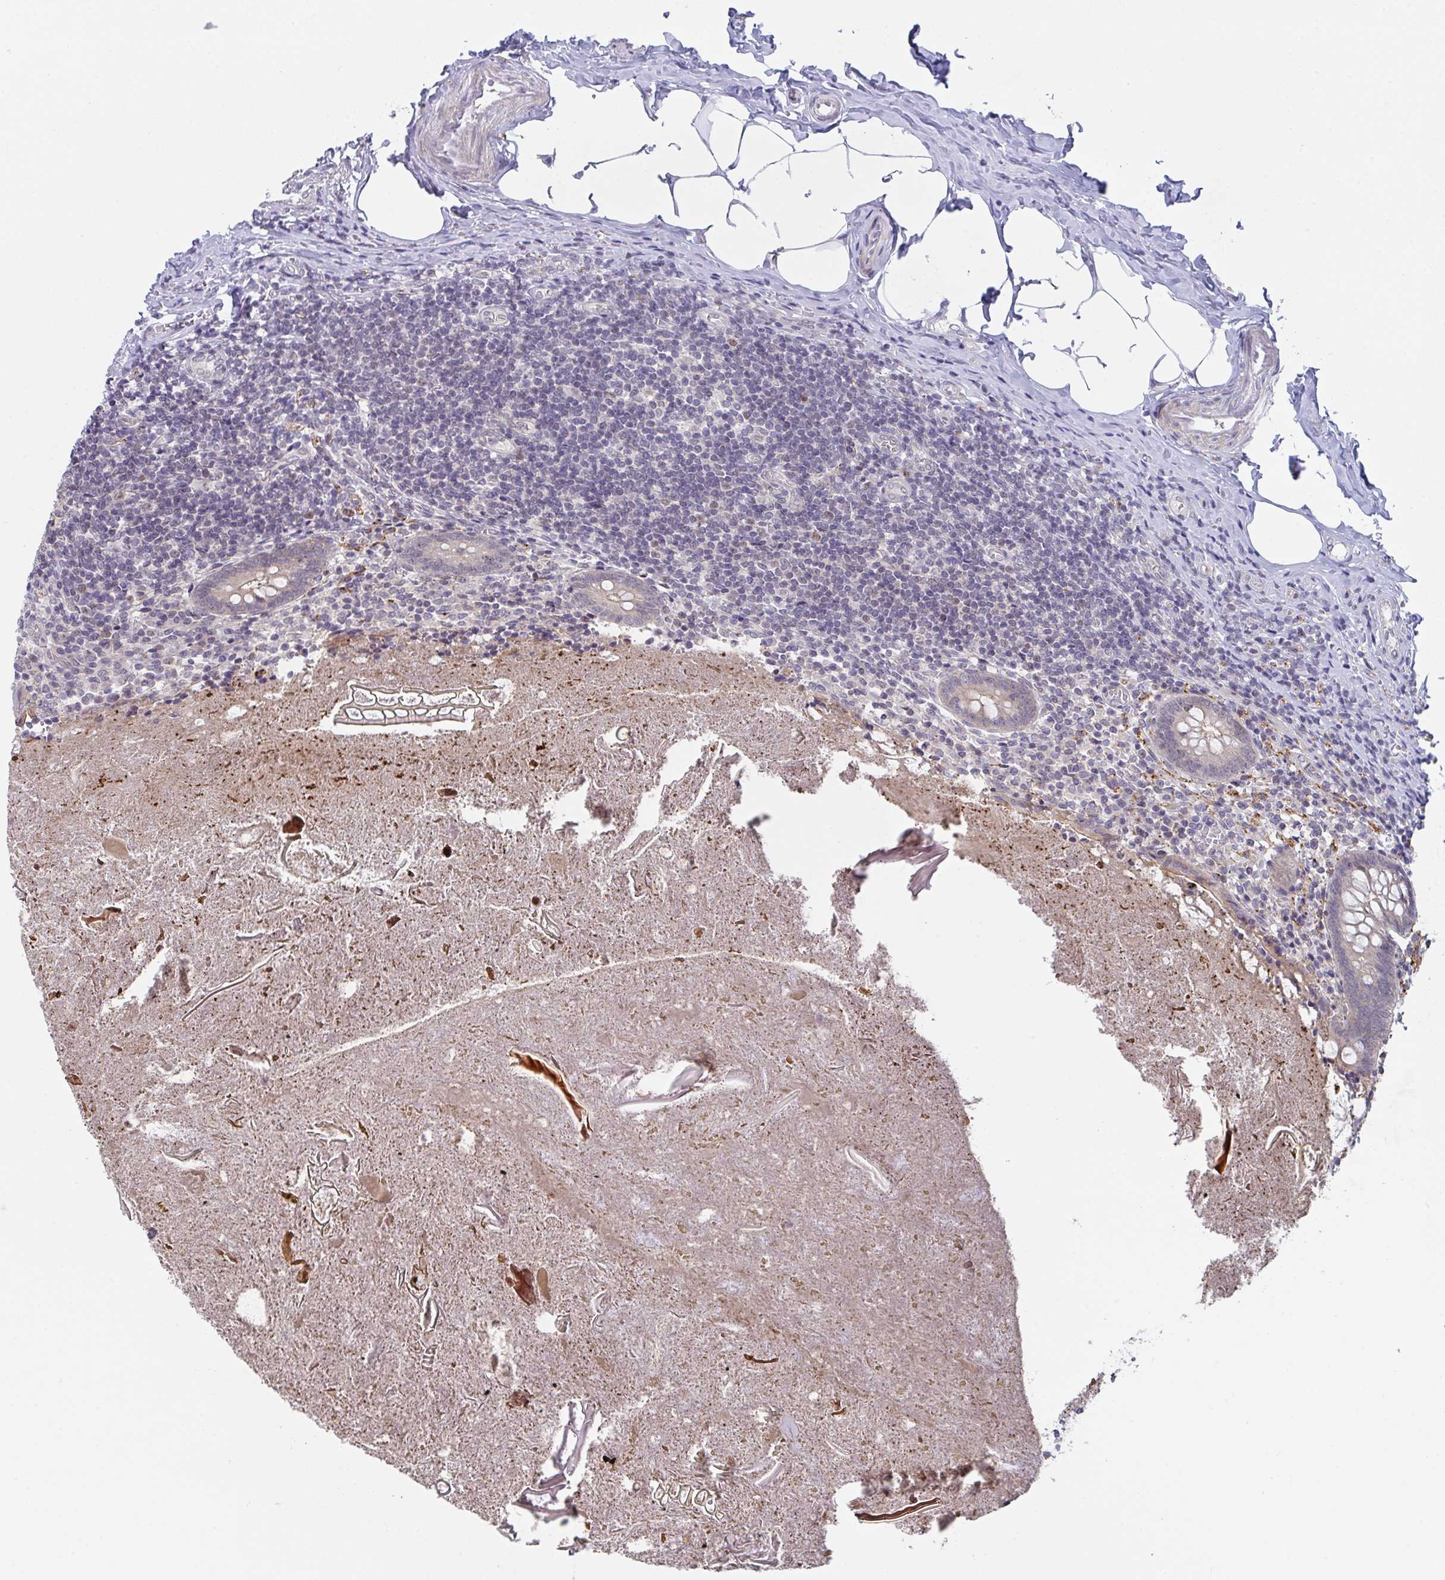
{"staining": {"intensity": "moderate", "quantity": "25%-75%", "location": "cytoplasmic/membranous,nuclear"}, "tissue": "appendix", "cell_type": "Glandular cells", "image_type": "normal", "snomed": [{"axis": "morphology", "description": "Normal tissue, NOS"}, {"axis": "topography", "description": "Appendix"}], "caption": "Appendix stained with immunohistochemistry displays moderate cytoplasmic/membranous,nuclear expression in about 25%-75% of glandular cells.", "gene": "RBM18", "patient": {"sex": "female", "age": 17}}